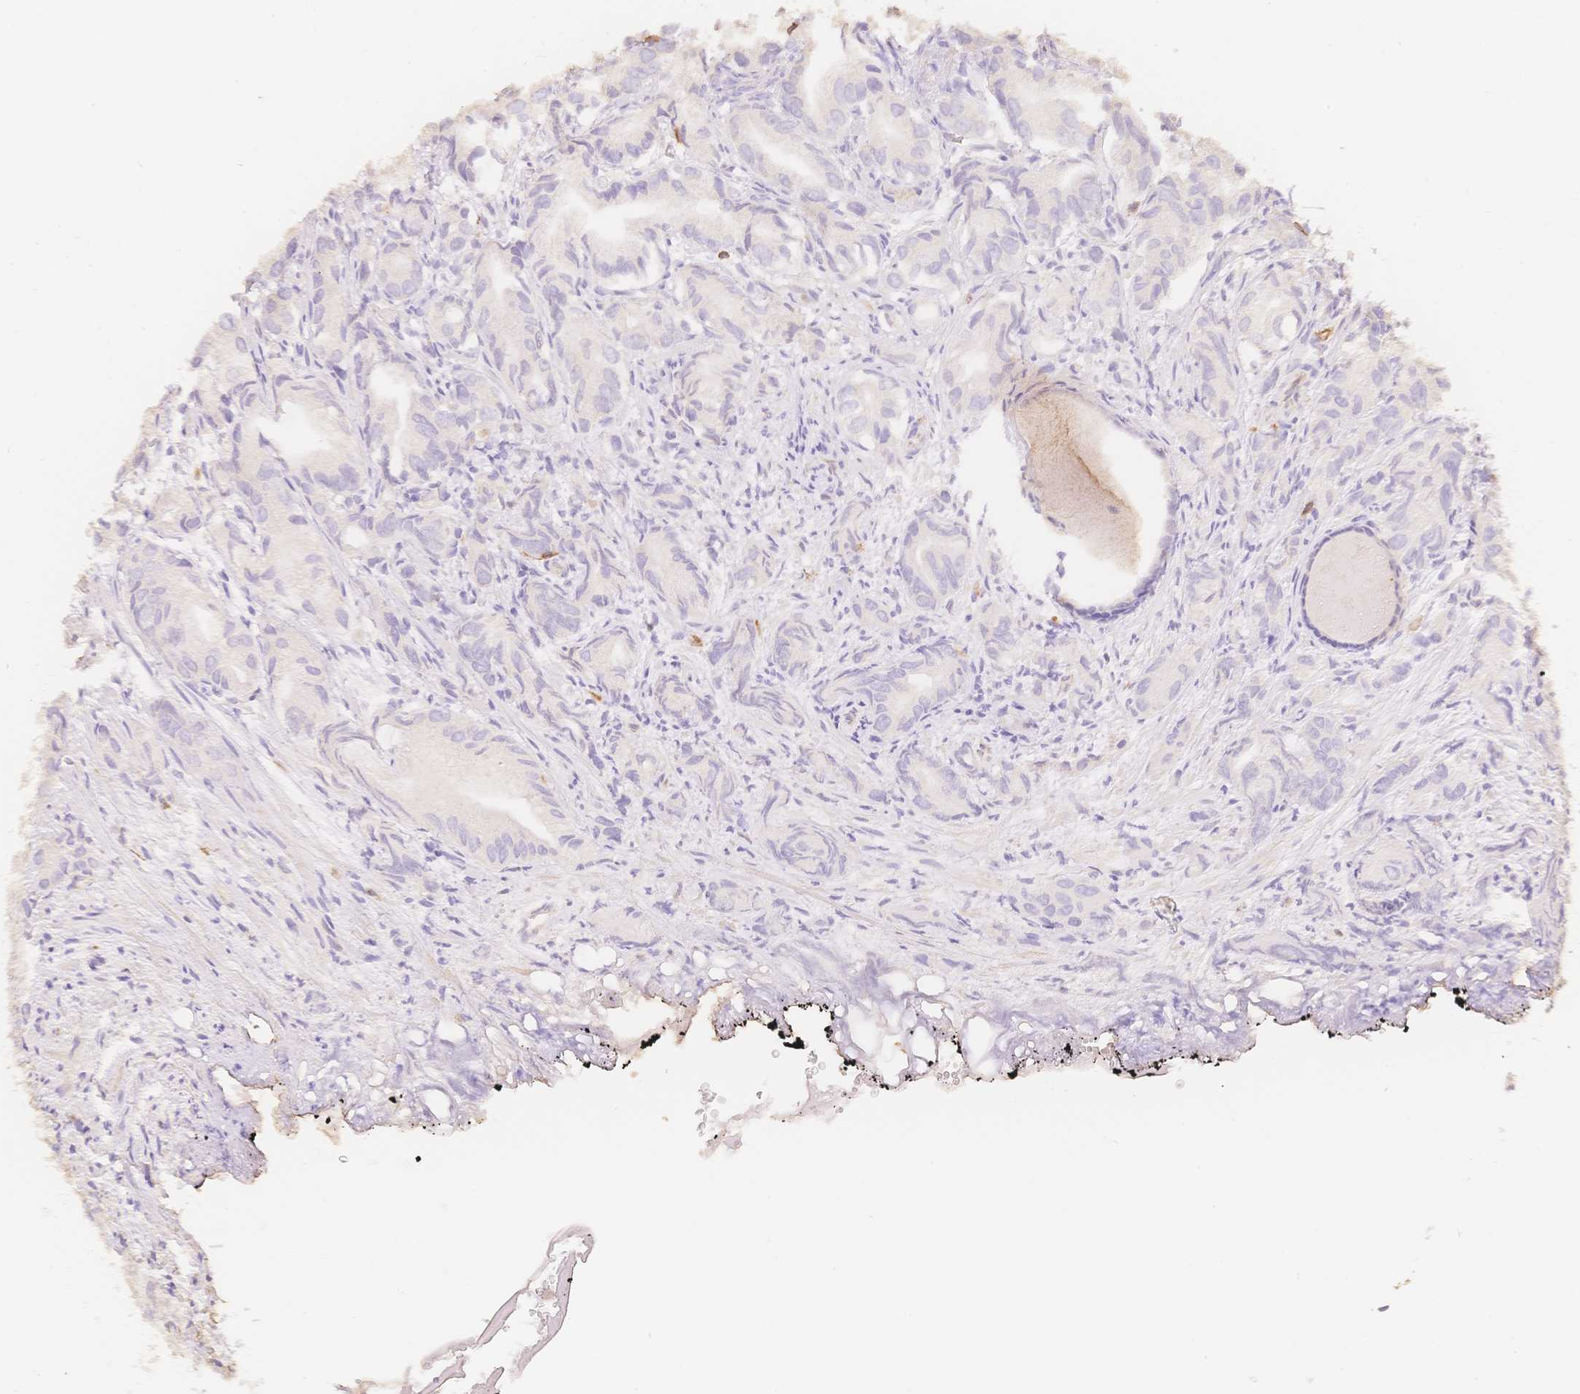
{"staining": {"intensity": "negative", "quantity": "none", "location": "none"}, "tissue": "prostate cancer", "cell_type": "Tumor cells", "image_type": "cancer", "snomed": [{"axis": "morphology", "description": "Adenocarcinoma, High grade"}, {"axis": "topography", "description": "Prostate"}], "caption": "Tumor cells show no significant staining in adenocarcinoma (high-grade) (prostate).", "gene": "MBOAT7", "patient": {"sex": "male", "age": 82}}